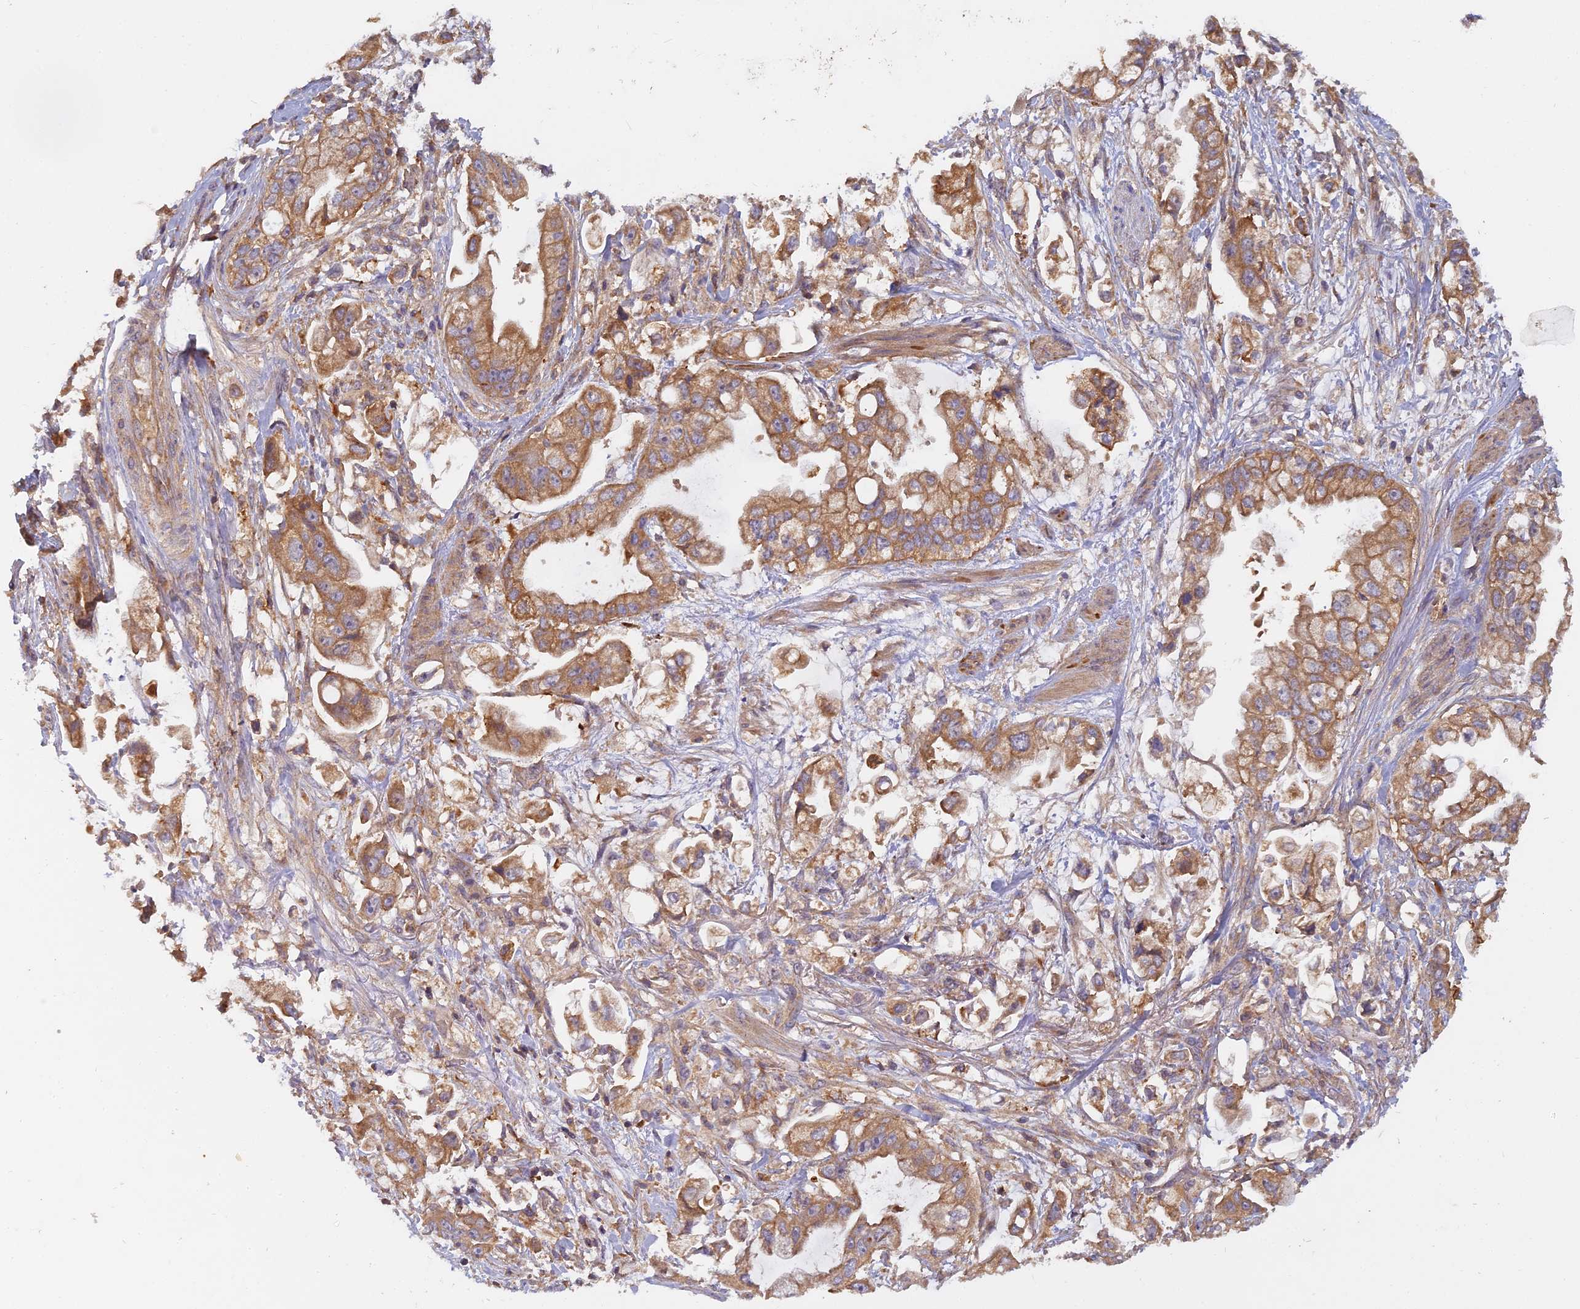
{"staining": {"intensity": "moderate", "quantity": ">75%", "location": "cytoplasmic/membranous"}, "tissue": "stomach cancer", "cell_type": "Tumor cells", "image_type": "cancer", "snomed": [{"axis": "morphology", "description": "Adenocarcinoma, NOS"}, {"axis": "topography", "description": "Stomach"}], "caption": "Tumor cells exhibit medium levels of moderate cytoplasmic/membranous expression in about >75% of cells in adenocarcinoma (stomach).", "gene": "CCDC167", "patient": {"sex": "male", "age": 62}}